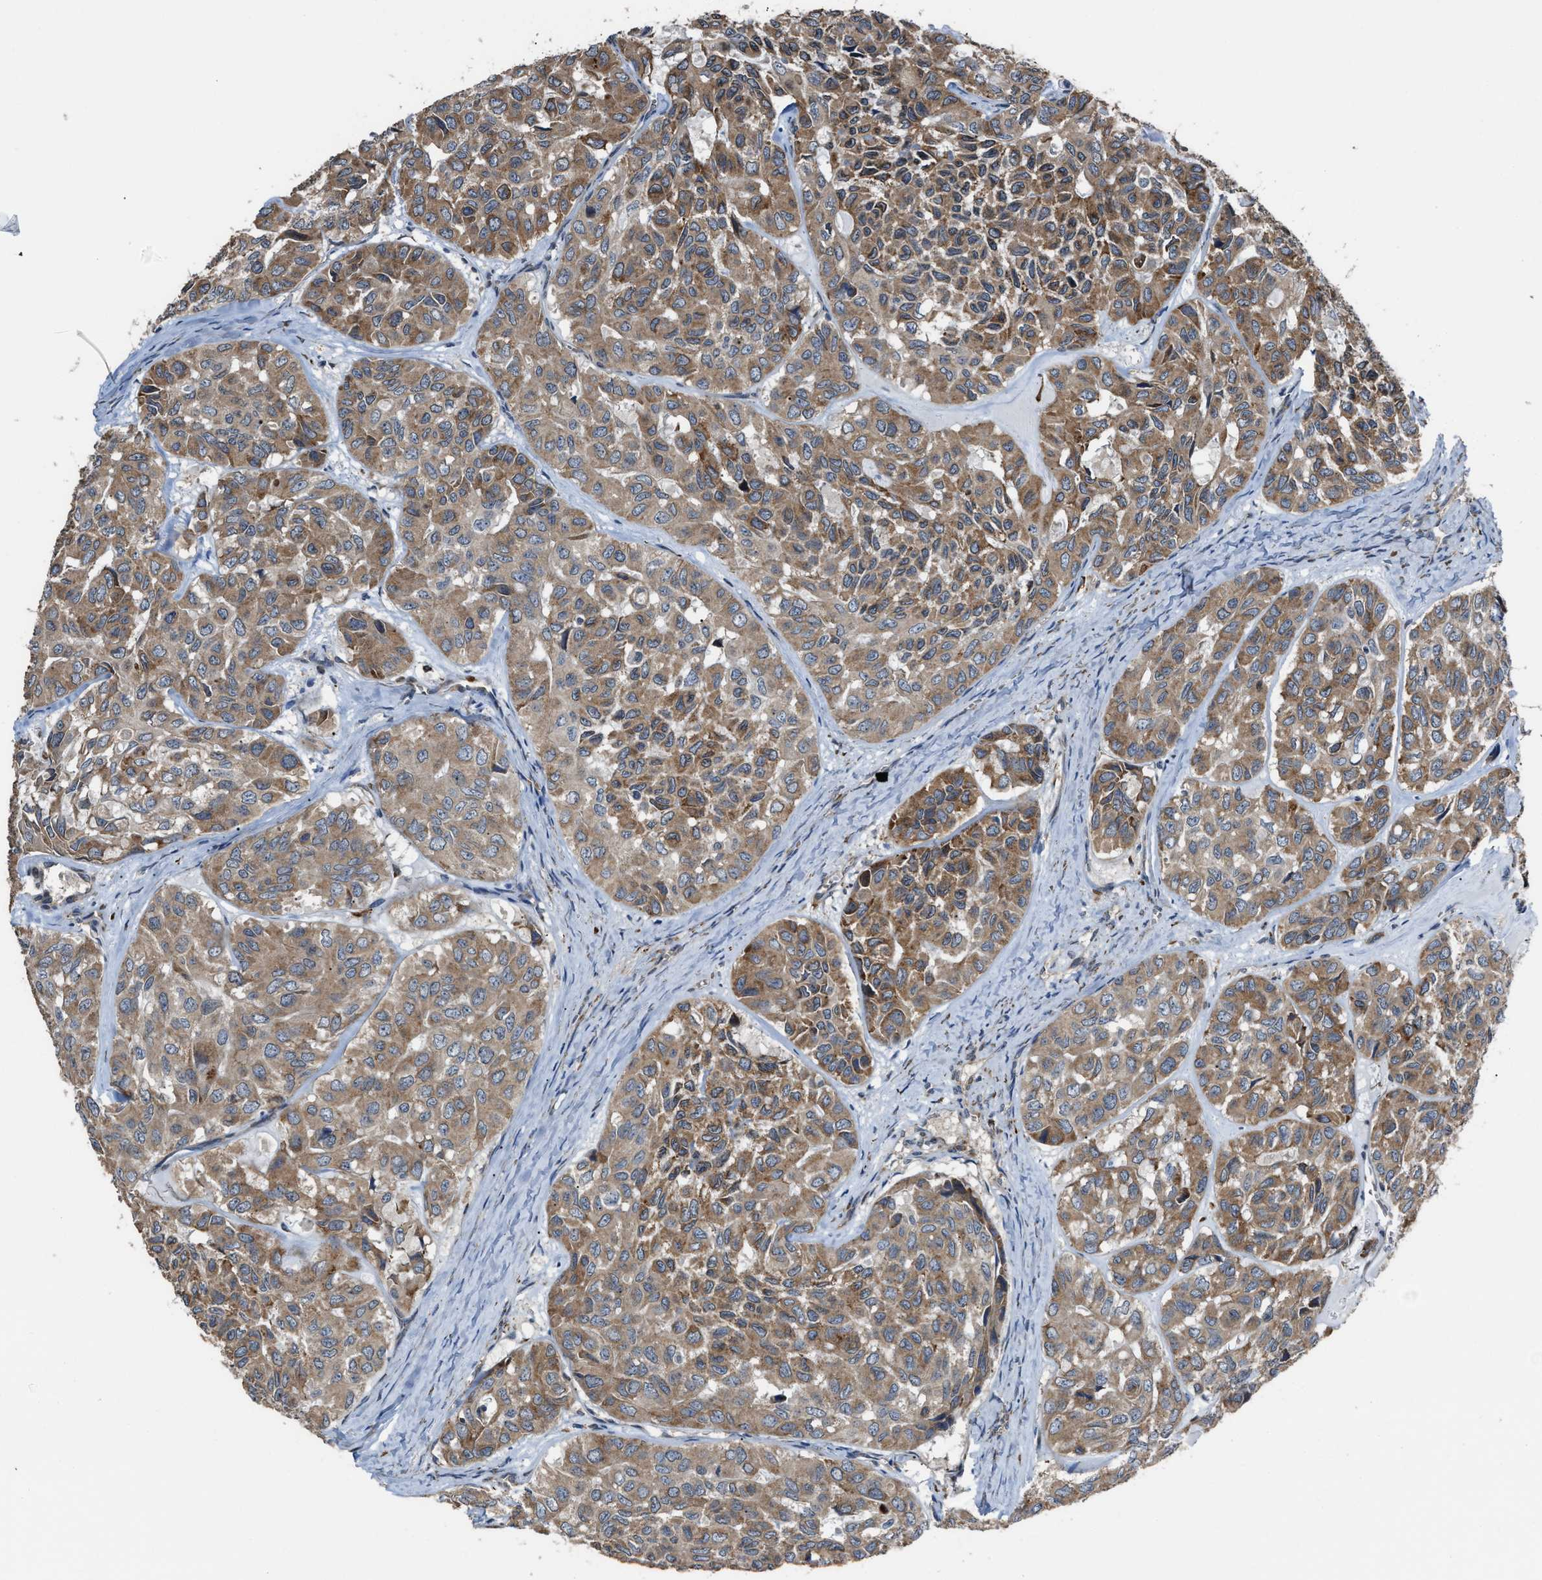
{"staining": {"intensity": "moderate", "quantity": ">75%", "location": "cytoplasmic/membranous"}, "tissue": "head and neck cancer", "cell_type": "Tumor cells", "image_type": "cancer", "snomed": [{"axis": "morphology", "description": "Adenocarcinoma, NOS"}, {"axis": "topography", "description": "Salivary gland, NOS"}, {"axis": "topography", "description": "Head-Neck"}], "caption": "A high-resolution histopathology image shows immunohistochemistry (IHC) staining of head and neck cancer (adenocarcinoma), which shows moderate cytoplasmic/membranous expression in approximately >75% of tumor cells.", "gene": "SELENOM", "patient": {"sex": "female", "age": 76}}